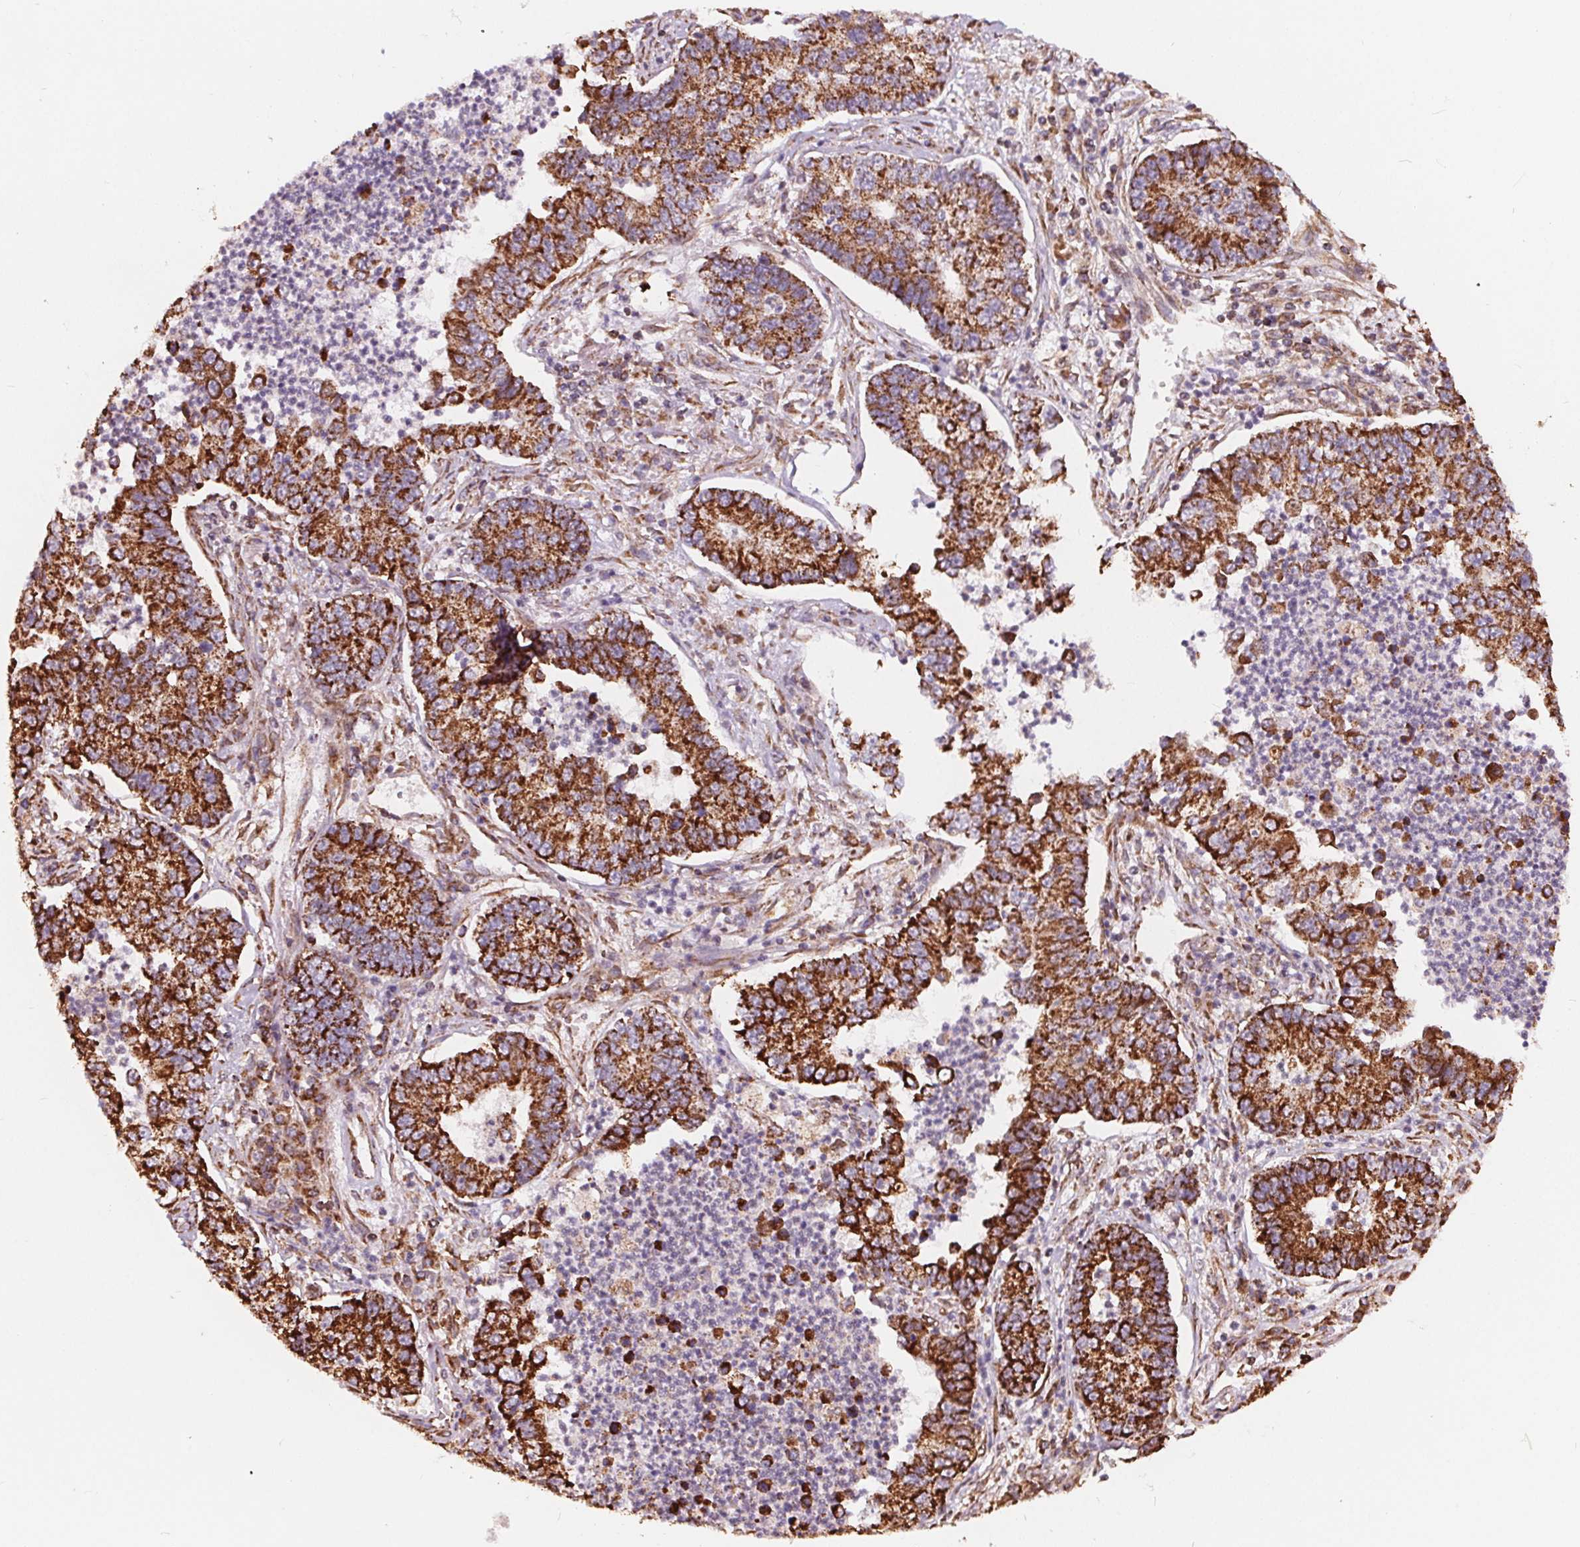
{"staining": {"intensity": "strong", "quantity": ">75%", "location": "cytoplasmic/membranous"}, "tissue": "lung cancer", "cell_type": "Tumor cells", "image_type": "cancer", "snomed": [{"axis": "morphology", "description": "Adenocarcinoma, NOS"}, {"axis": "topography", "description": "Lung"}], "caption": "Immunohistochemistry (IHC) image of human lung cancer stained for a protein (brown), which reveals high levels of strong cytoplasmic/membranous staining in about >75% of tumor cells.", "gene": "PLSCR3", "patient": {"sex": "female", "age": 57}}